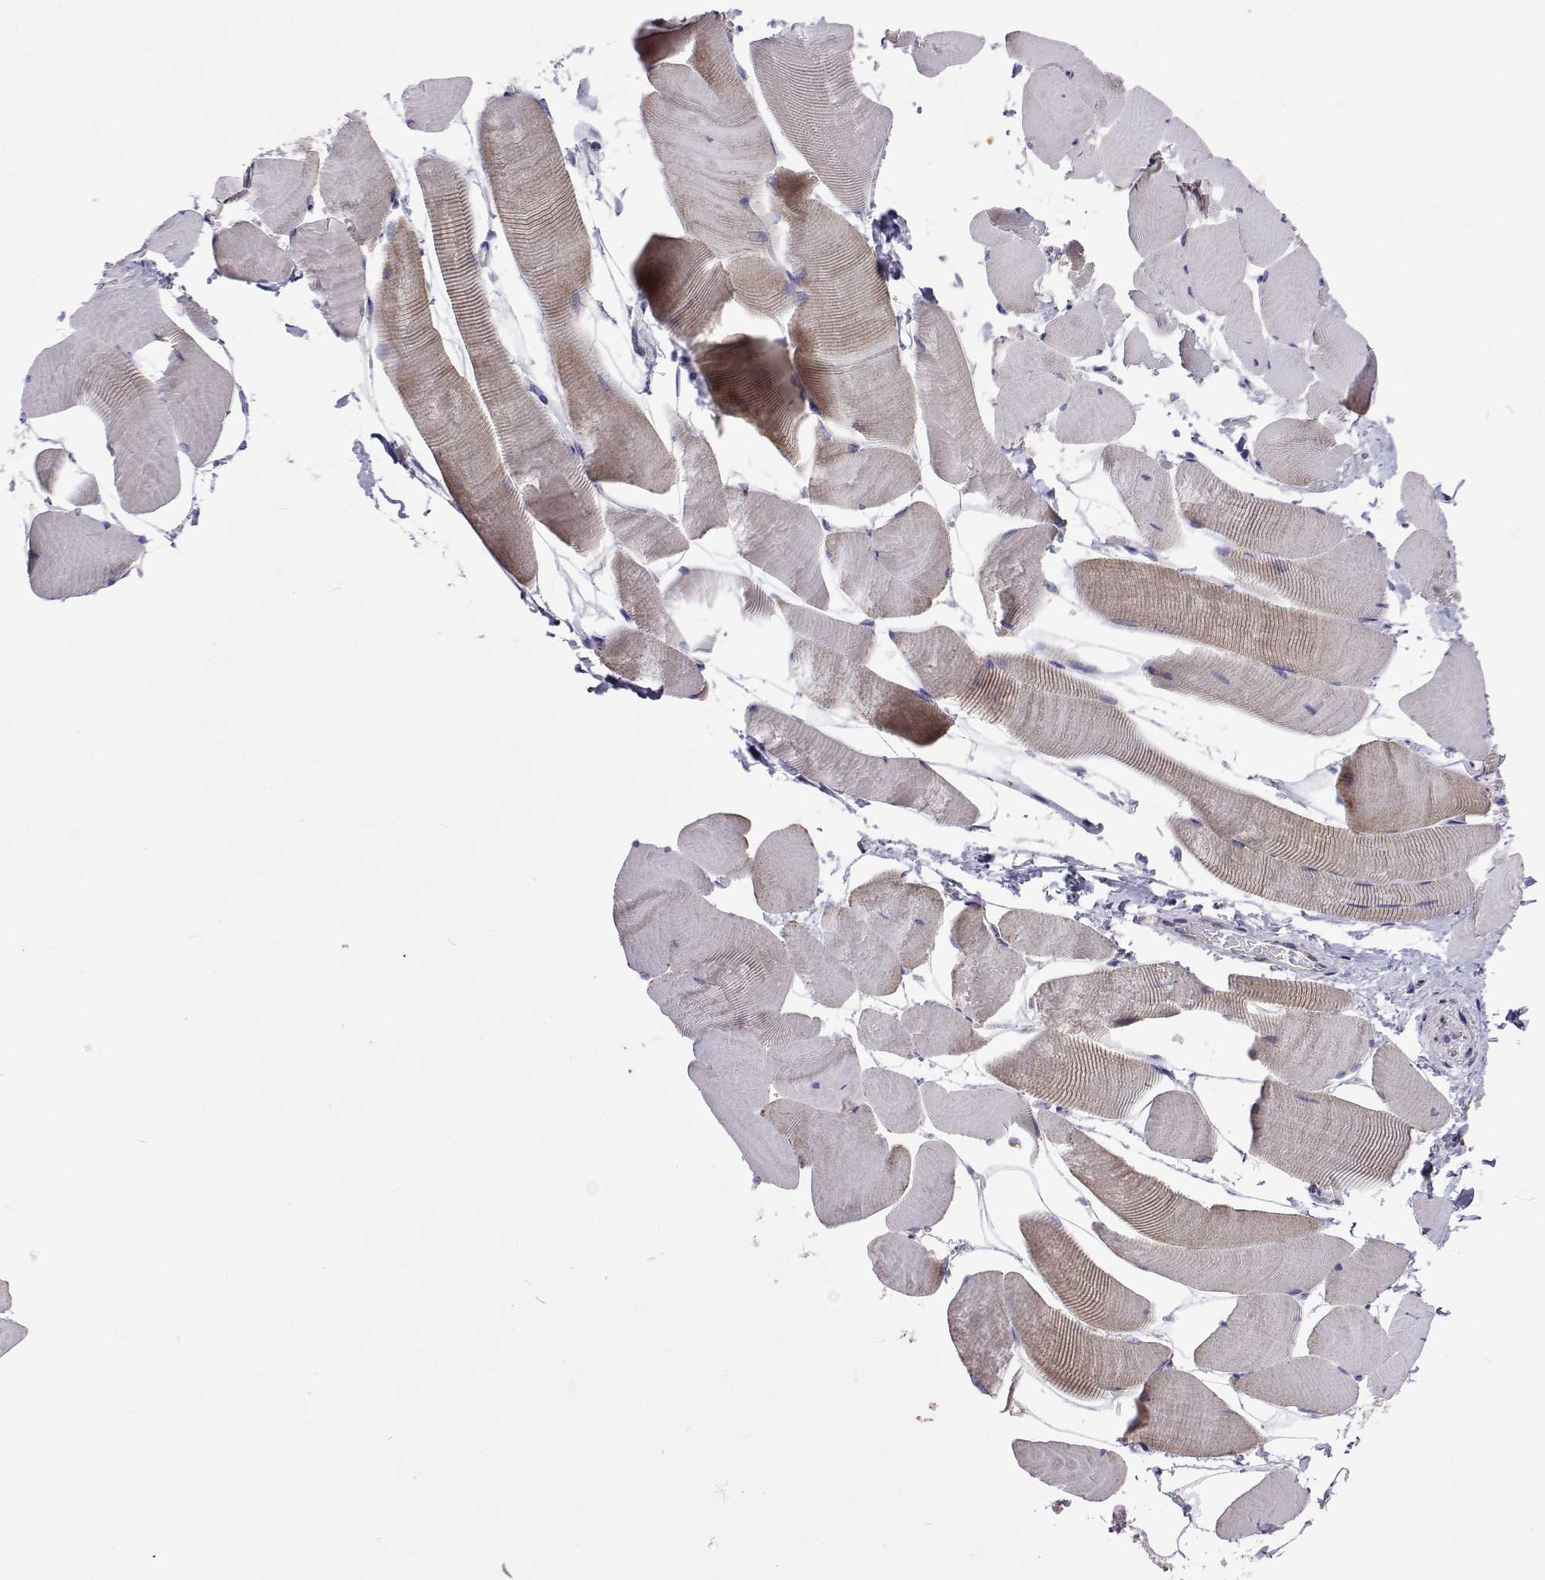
{"staining": {"intensity": "negative", "quantity": "none", "location": "none"}, "tissue": "skeletal muscle", "cell_type": "Myocytes", "image_type": "normal", "snomed": [{"axis": "morphology", "description": "Normal tissue, NOS"}, {"axis": "topography", "description": "Skeletal muscle"}], "caption": "The micrograph reveals no significant positivity in myocytes of skeletal muscle.", "gene": "MCCC2", "patient": {"sex": "male", "age": 25}}